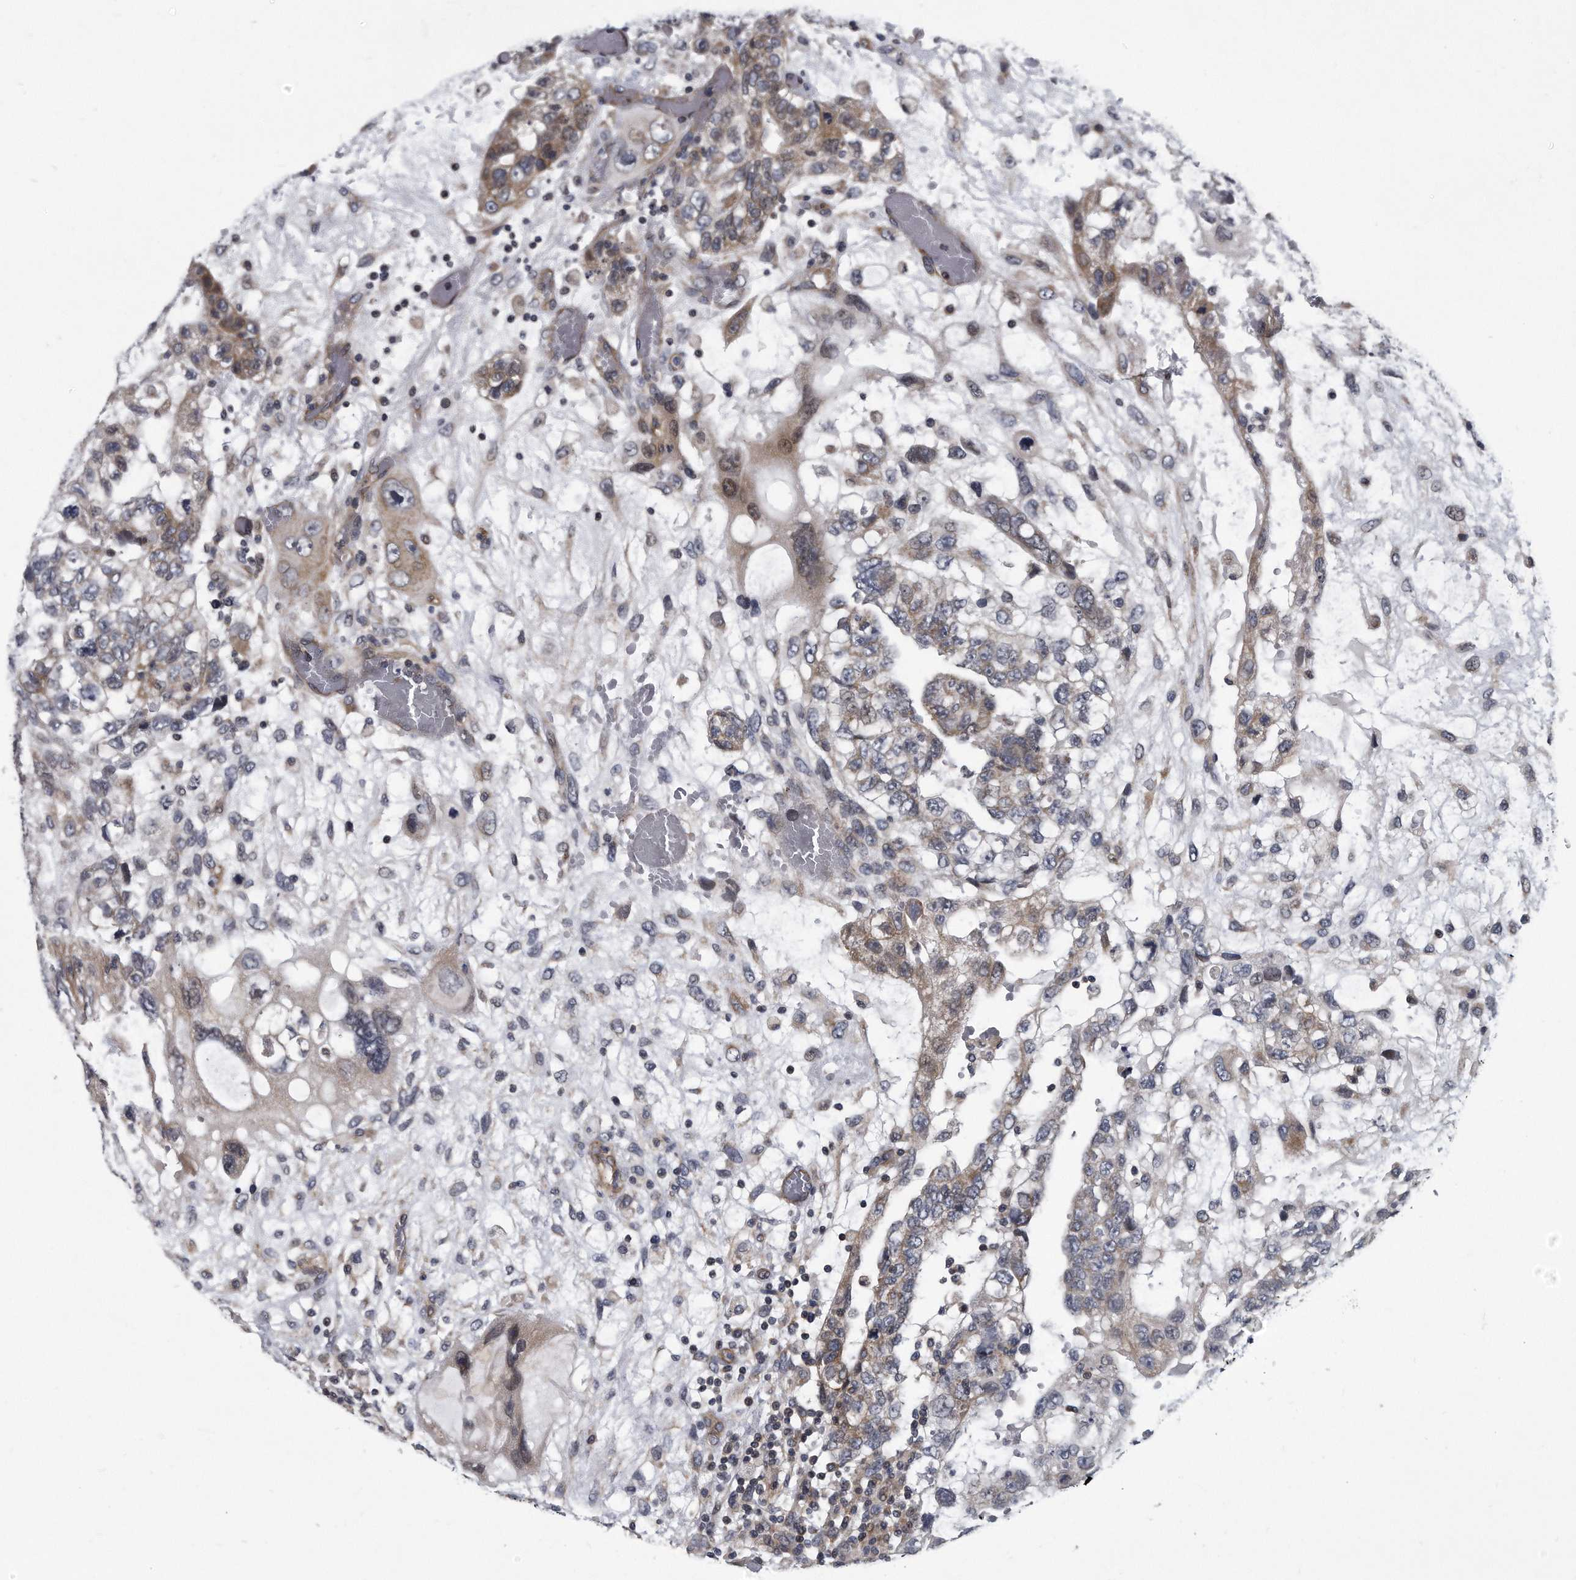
{"staining": {"intensity": "moderate", "quantity": "<25%", "location": "cytoplasmic/membranous"}, "tissue": "testis cancer", "cell_type": "Tumor cells", "image_type": "cancer", "snomed": [{"axis": "morphology", "description": "Carcinoma, Embryonal, NOS"}, {"axis": "topography", "description": "Testis"}], "caption": "Brown immunohistochemical staining in human testis cancer (embryonal carcinoma) exhibits moderate cytoplasmic/membranous staining in approximately <25% of tumor cells. (DAB (3,3'-diaminobenzidine) IHC with brightfield microscopy, high magnification).", "gene": "ARMCX1", "patient": {"sex": "male", "age": 36}}